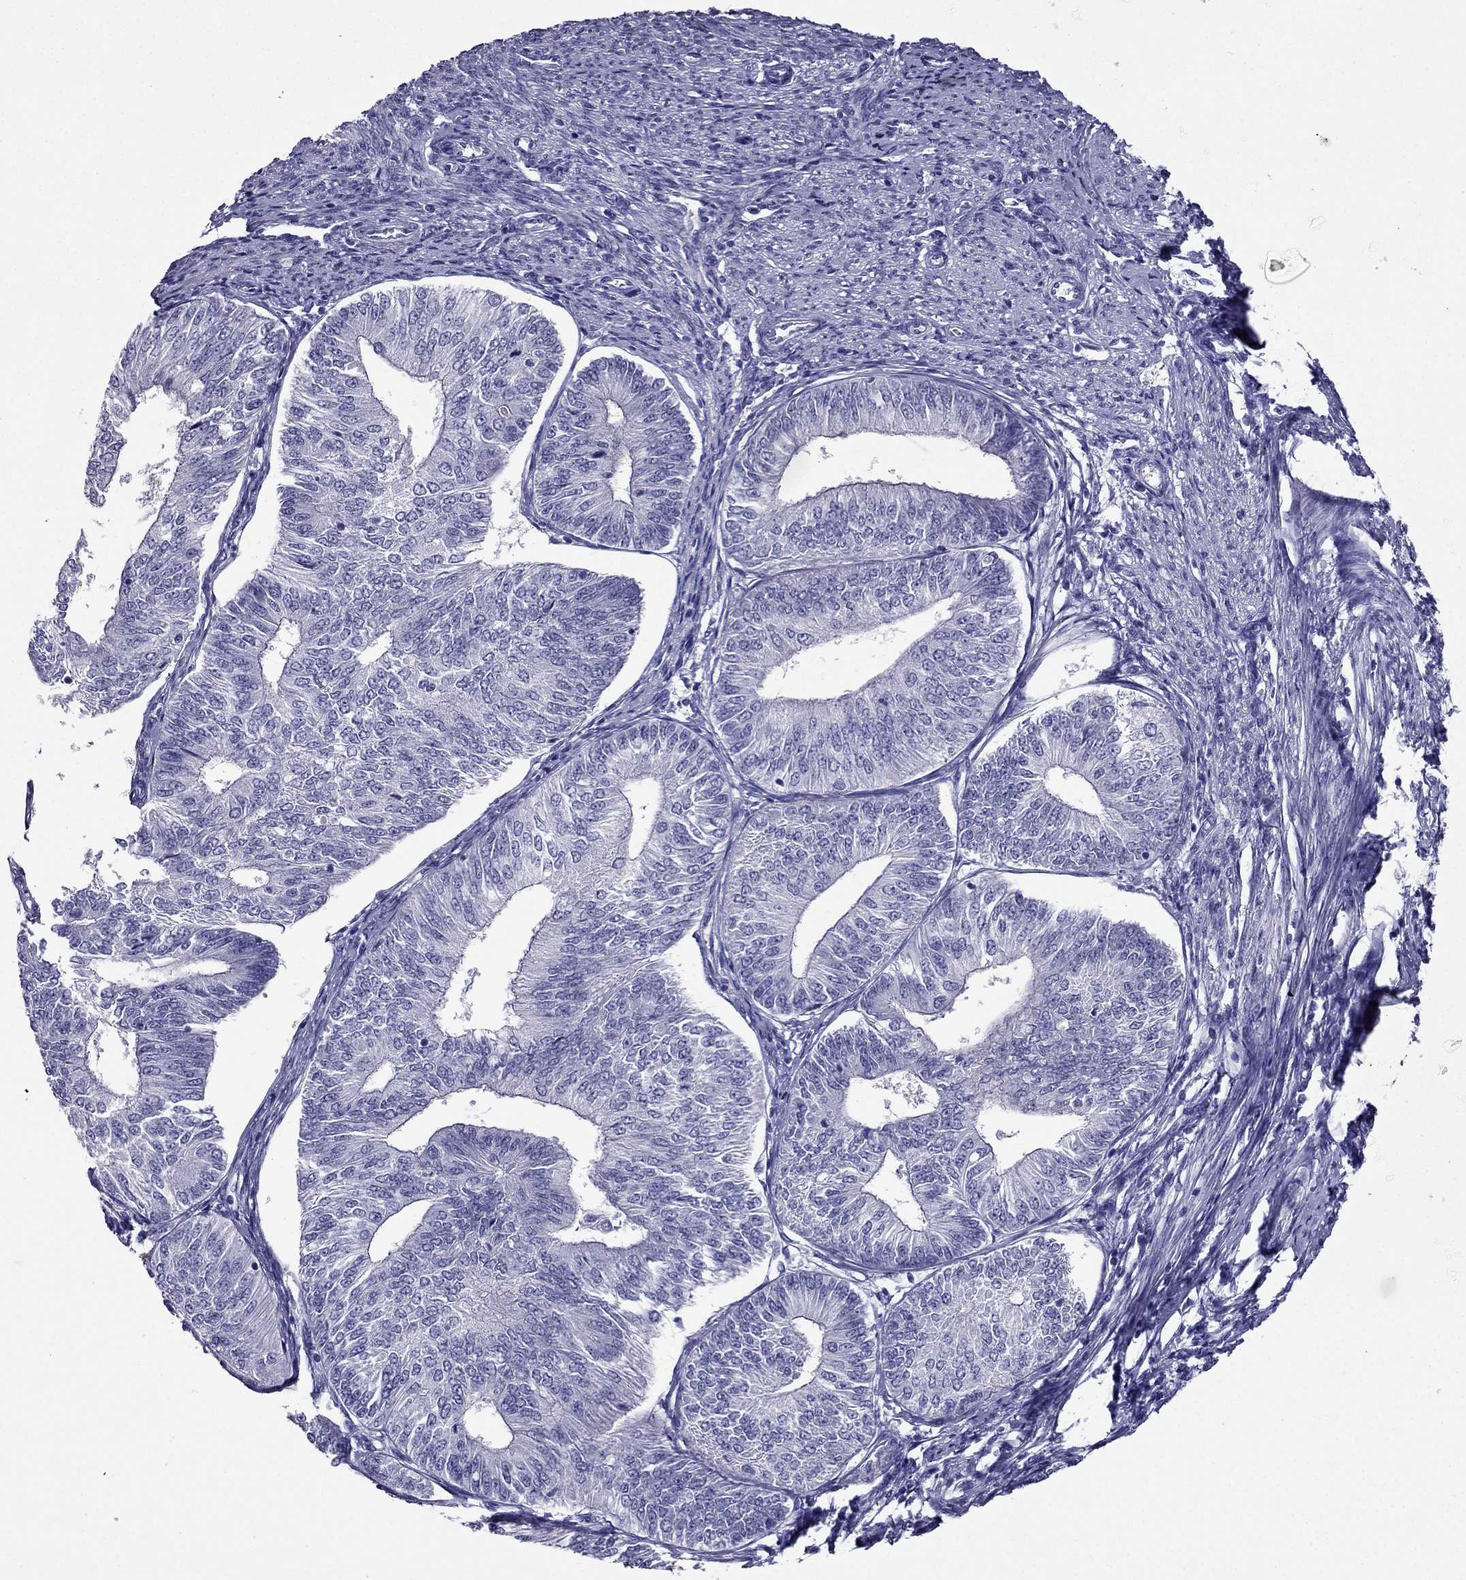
{"staining": {"intensity": "negative", "quantity": "none", "location": "none"}, "tissue": "endometrial cancer", "cell_type": "Tumor cells", "image_type": "cancer", "snomed": [{"axis": "morphology", "description": "Adenocarcinoma, NOS"}, {"axis": "topography", "description": "Endometrium"}], "caption": "A photomicrograph of endometrial cancer (adenocarcinoma) stained for a protein displays no brown staining in tumor cells.", "gene": "ZNF541", "patient": {"sex": "female", "age": 58}}